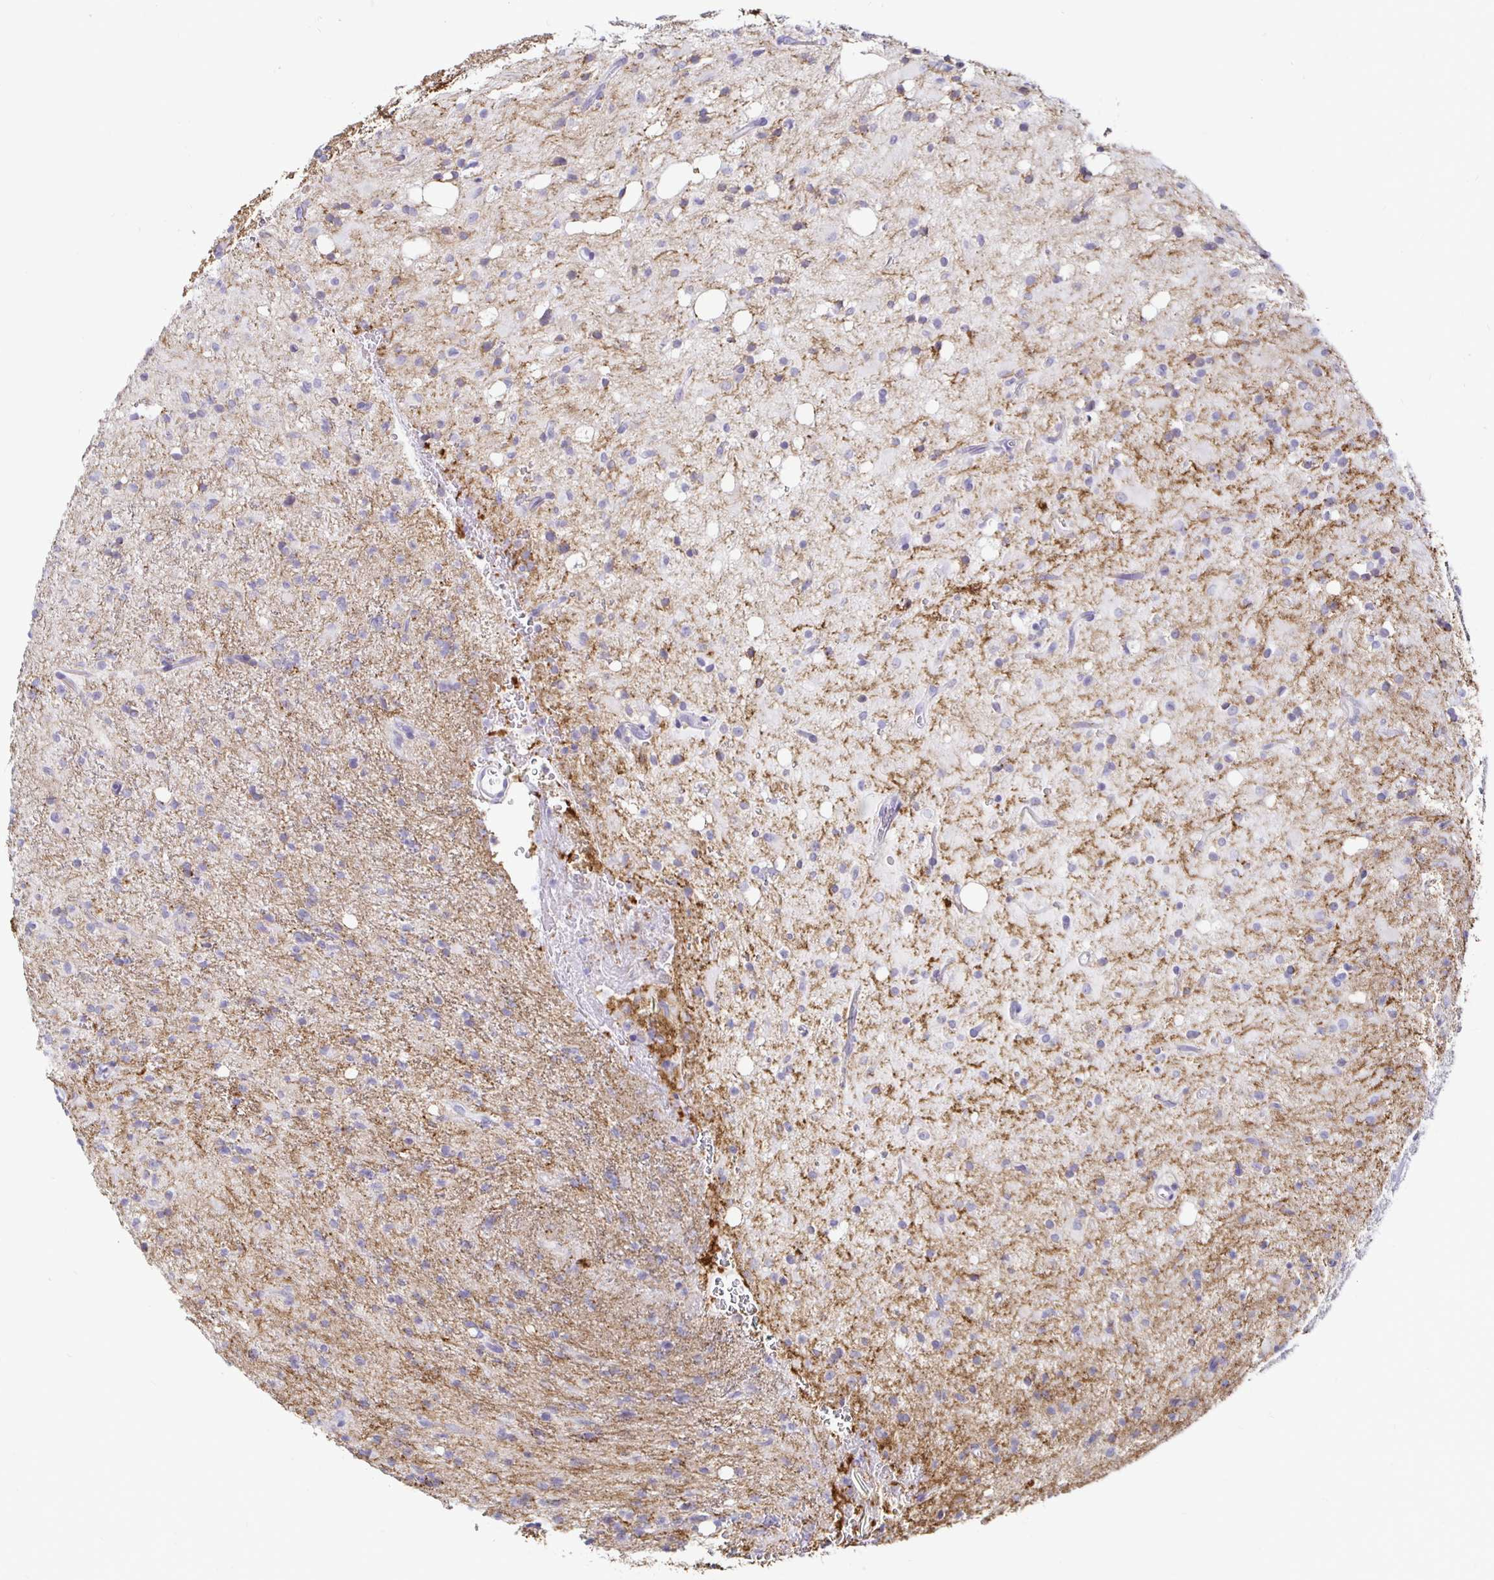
{"staining": {"intensity": "negative", "quantity": "none", "location": "none"}, "tissue": "glioma", "cell_type": "Tumor cells", "image_type": "cancer", "snomed": [{"axis": "morphology", "description": "Glioma, malignant, Low grade"}, {"axis": "topography", "description": "Brain"}], "caption": "DAB (3,3'-diaminobenzidine) immunohistochemical staining of human glioma displays no significant expression in tumor cells.", "gene": "SIRPA", "patient": {"sex": "female", "age": 33}}